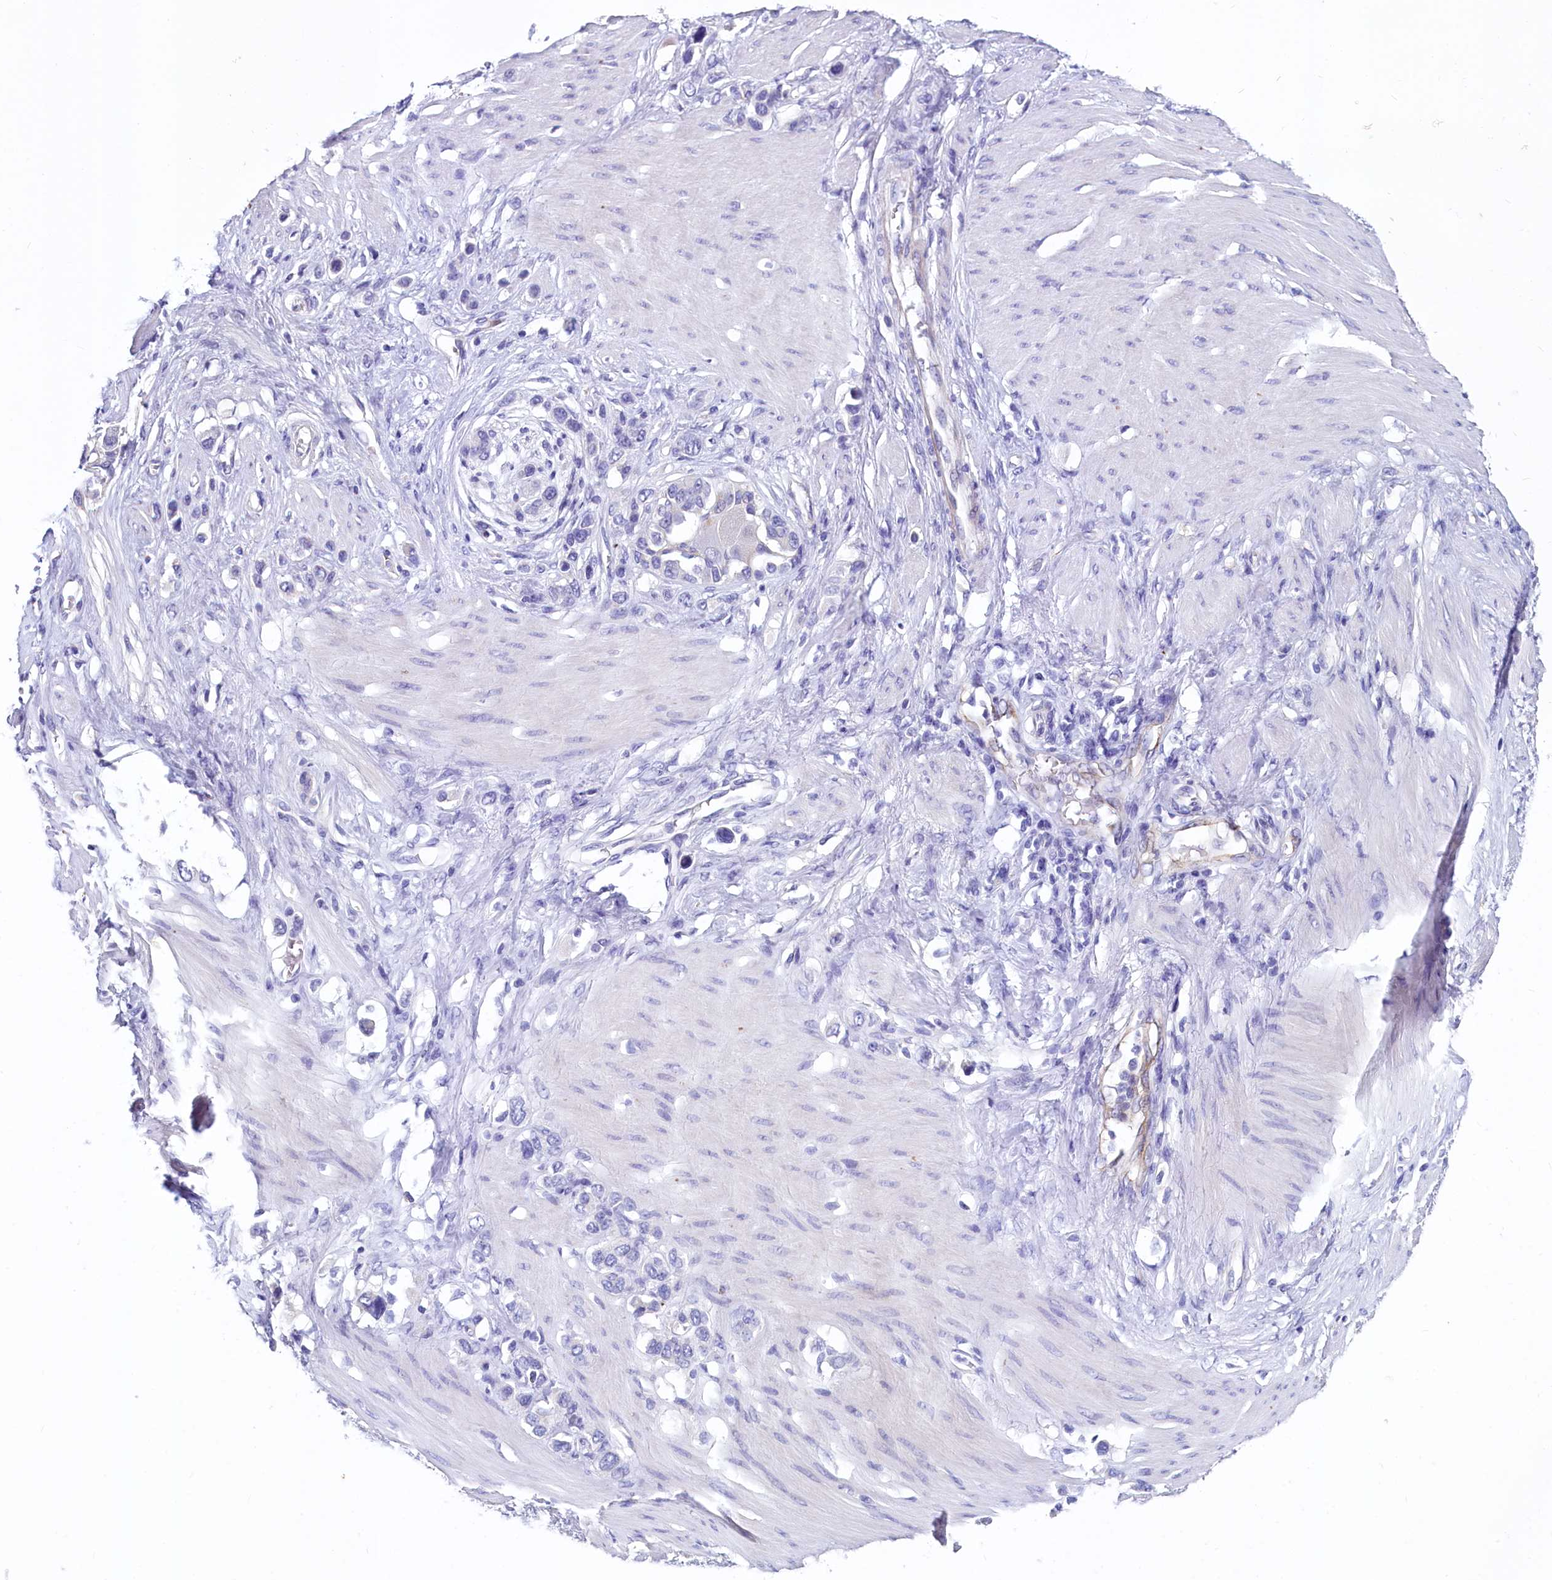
{"staining": {"intensity": "negative", "quantity": "none", "location": "none"}, "tissue": "stomach cancer", "cell_type": "Tumor cells", "image_type": "cancer", "snomed": [{"axis": "morphology", "description": "Adenocarcinoma, NOS"}, {"axis": "morphology", "description": "Adenocarcinoma, High grade"}, {"axis": "topography", "description": "Stomach, upper"}, {"axis": "topography", "description": "Stomach, lower"}], "caption": "DAB immunohistochemical staining of human stomach cancer (high-grade adenocarcinoma) reveals no significant staining in tumor cells.", "gene": "INSC", "patient": {"sex": "female", "age": 65}}